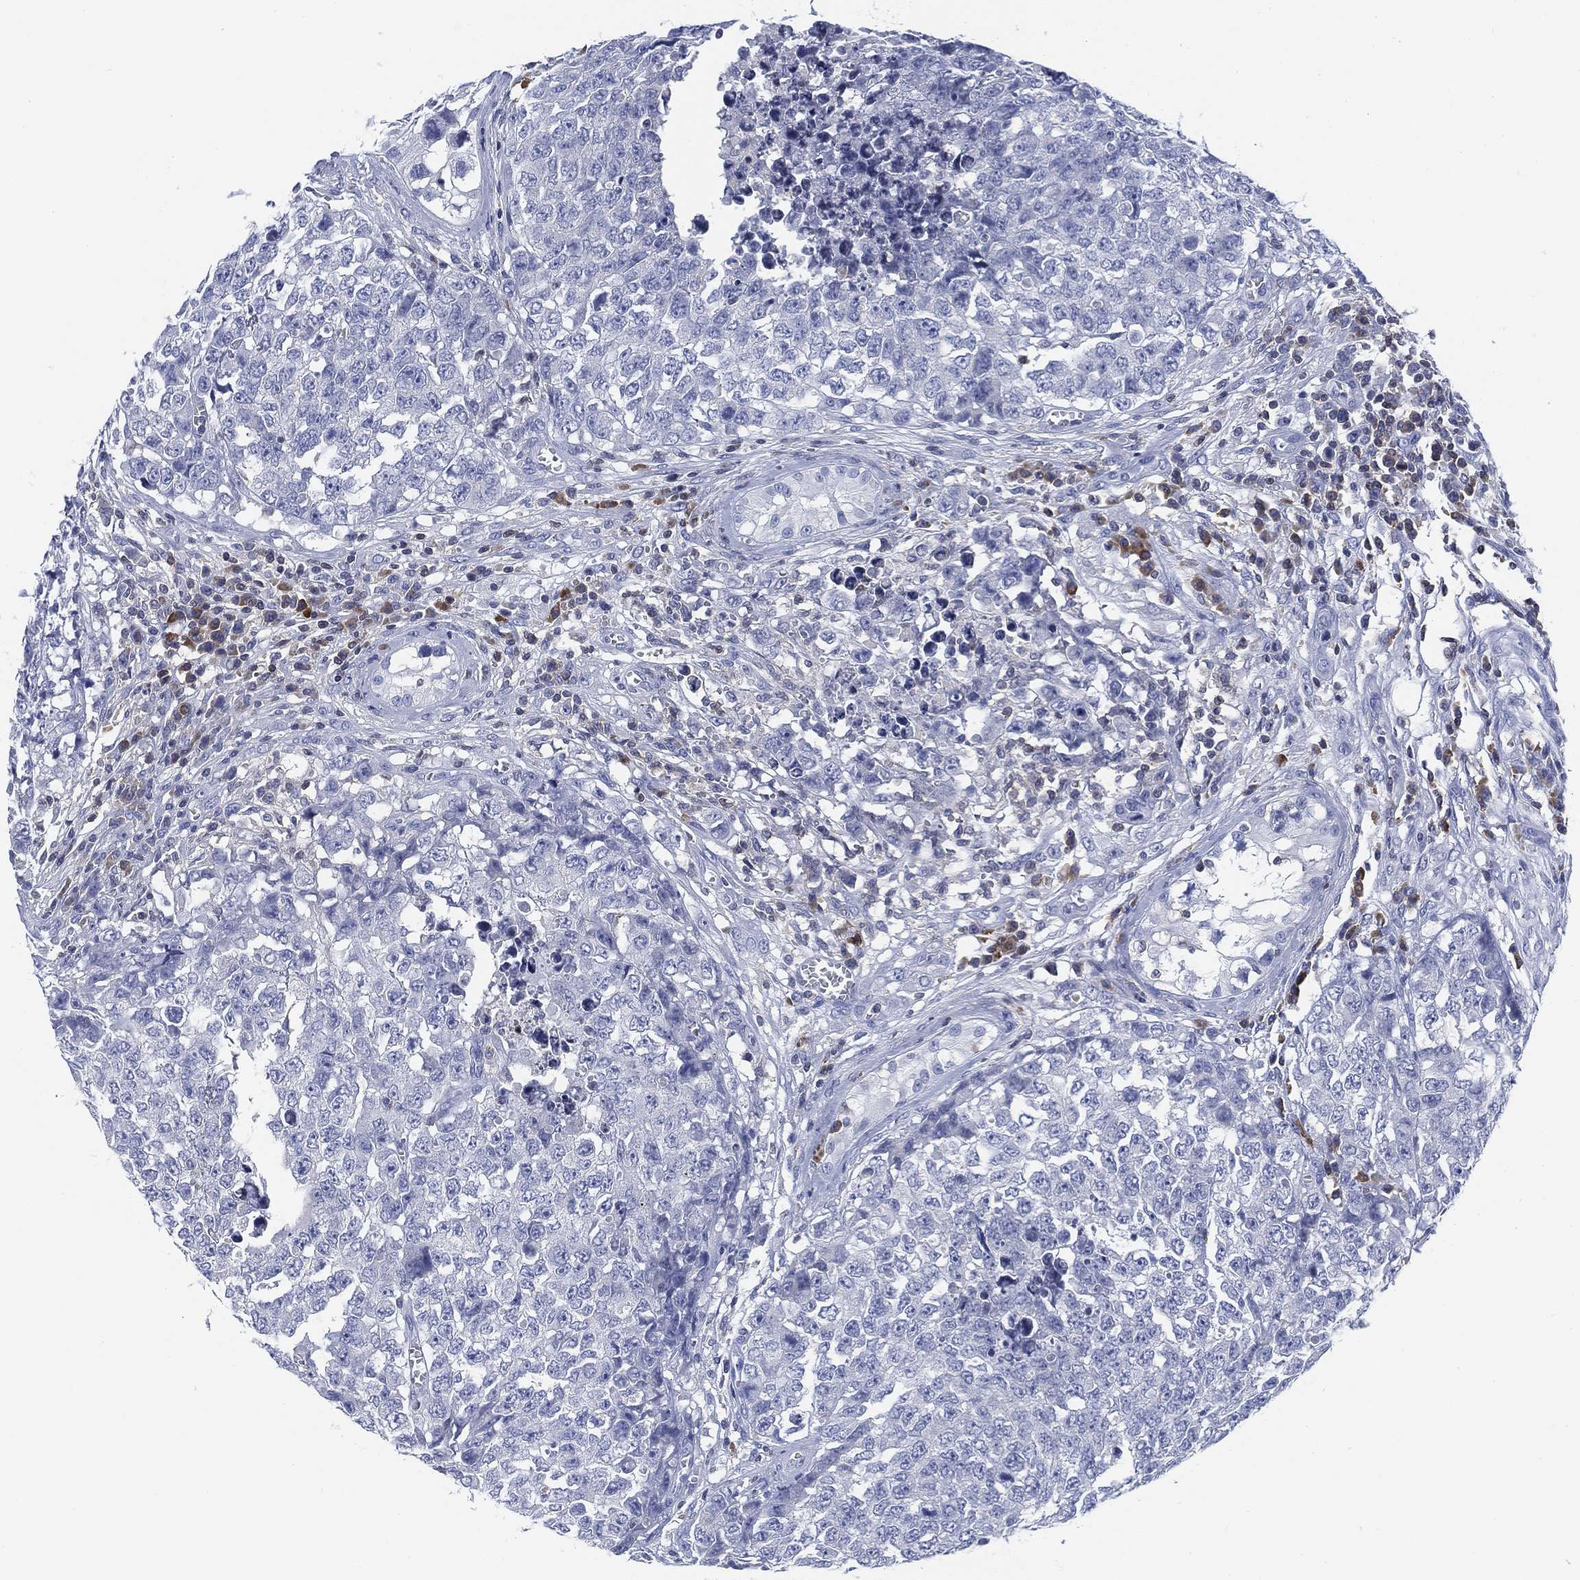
{"staining": {"intensity": "negative", "quantity": "none", "location": "none"}, "tissue": "testis cancer", "cell_type": "Tumor cells", "image_type": "cancer", "snomed": [{"axis": "morphology", "description": "Carcinoma, Embryonal, NOS"}, {"axis": "topography", "description": "Testis"}], "caption": "The histopathology image exhibits no staining of tumor cells in embryonal carcinoma (testis).", "gene": "FYB1", "patient": {"sex": "male", "age": 23}}